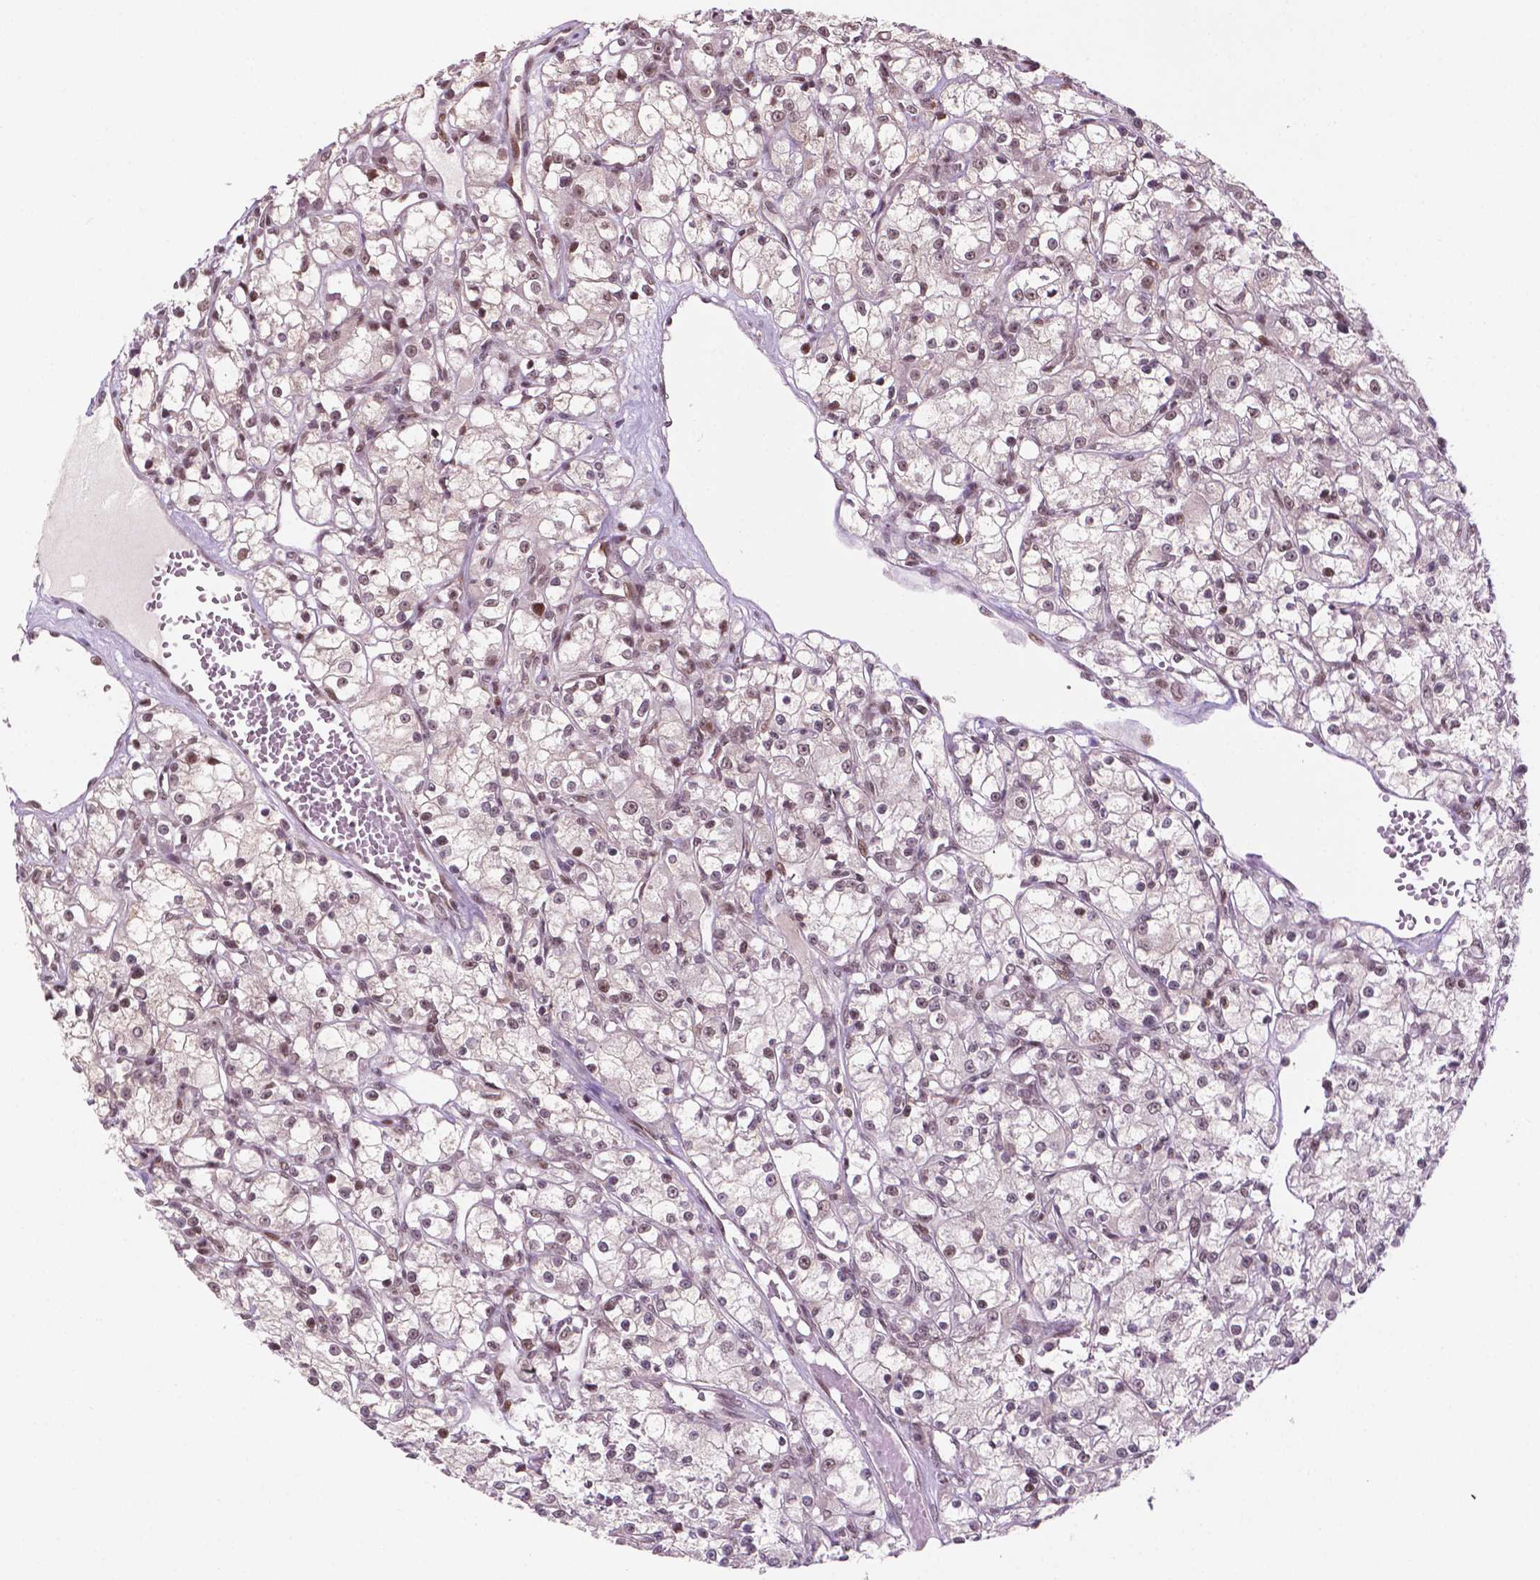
{"staining": {"intensity": "moderate", "quantity": "25%-75%", "location": "nuclear"}, "tissue": "renal cancer", "cell_type": "Tumor cells", "image_type": "cancer", "snomed": [{"axis": "morphology", "description": "Adenocarcinoma, NOS"}, {"axis": "topography", "description": "Kidney"}], "caption": "Immunohistochemical staining of human renal adenocarcinoma shows moderate nuclear protein staining in approximately 25%-75% of tumor cells.", "gene": "PER2", "patient": {"sex": "female", "age": 59}}